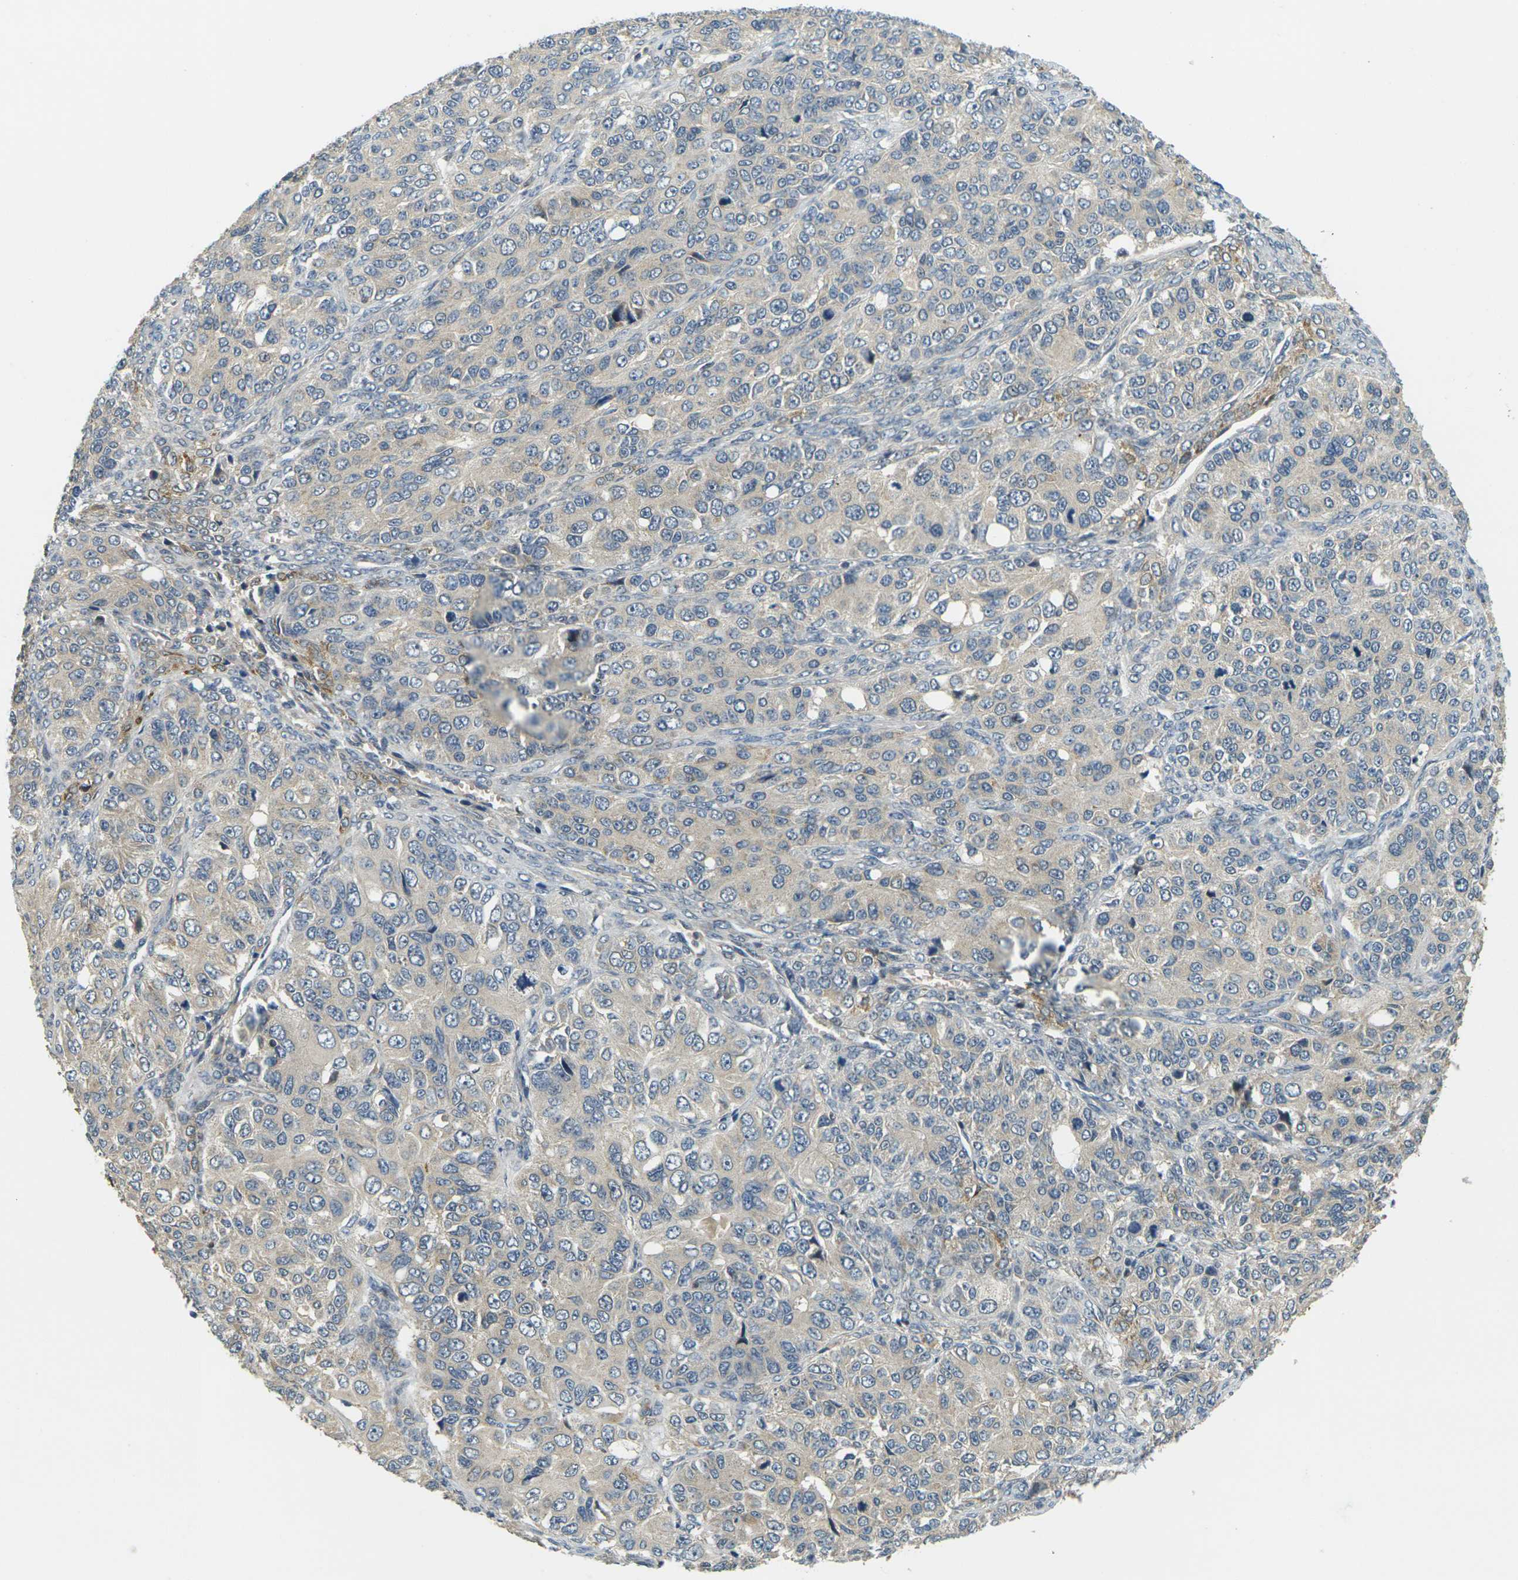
{"staining": {"intensity": "weak", "quantity": "25%-75%", "location": "cytoplasmic/membranous"}, "tissue": "ovarian cancer", "cell_type": "Tumor cells", "image_type": "cancer", "snomed": [{"axis": "morphology", "description": "Carcinoma, endometroid"}, {"axis": "topography", "description": "Ovary"}], "caption": "This photomicrograph demonstrates immunohistochemistry staining of human ovarian endometroid carcinoma, with low weak cytoplasmic/membranous expression in approximately 25%-75% of tumor cells.", "gene": "KLHL8", "patient": {"sex": "female", "age": 51}}